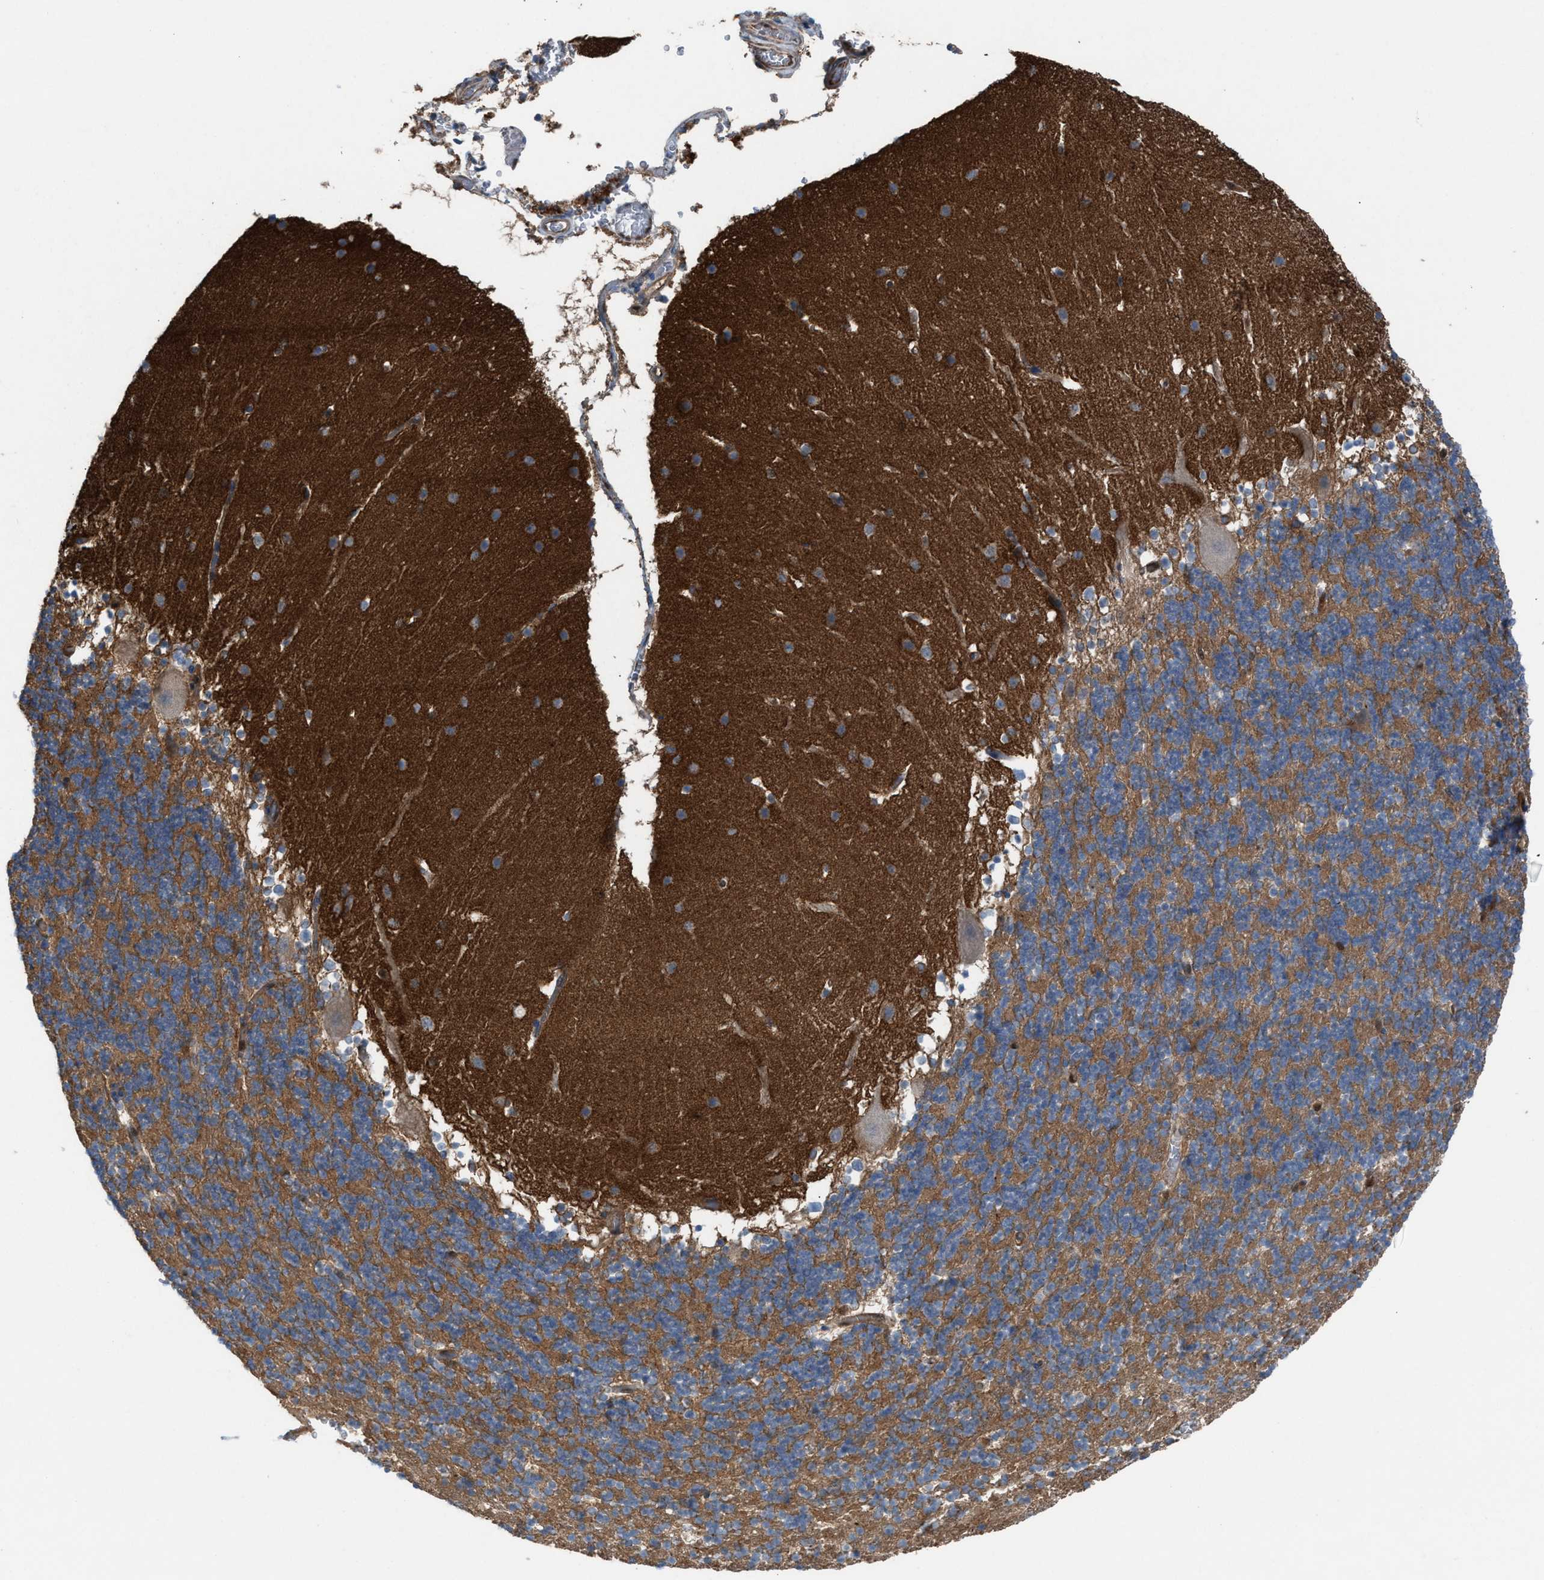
{"staining": {"intensity": "moderate", "quantity": ">75%", "location": "cytoplasmic/membranous"}, "tissue": "cerebellum", "cell_type": "Cells in granular layer", "image_type": "normal", "snomed": [{"axis": "morphology", "description": "Normal tissue, NOS"}, {"axis": "topography", "description": "Cerebellum"}], "caption": "Immunohistochemistry of unremarkable cerebellum reveals medium levels of moderate cytoplasmic/membranous positivity in about >75% of cells in granular layer.", "gene": "TPK1", "patient": {"sex": "male", "age": 45}}